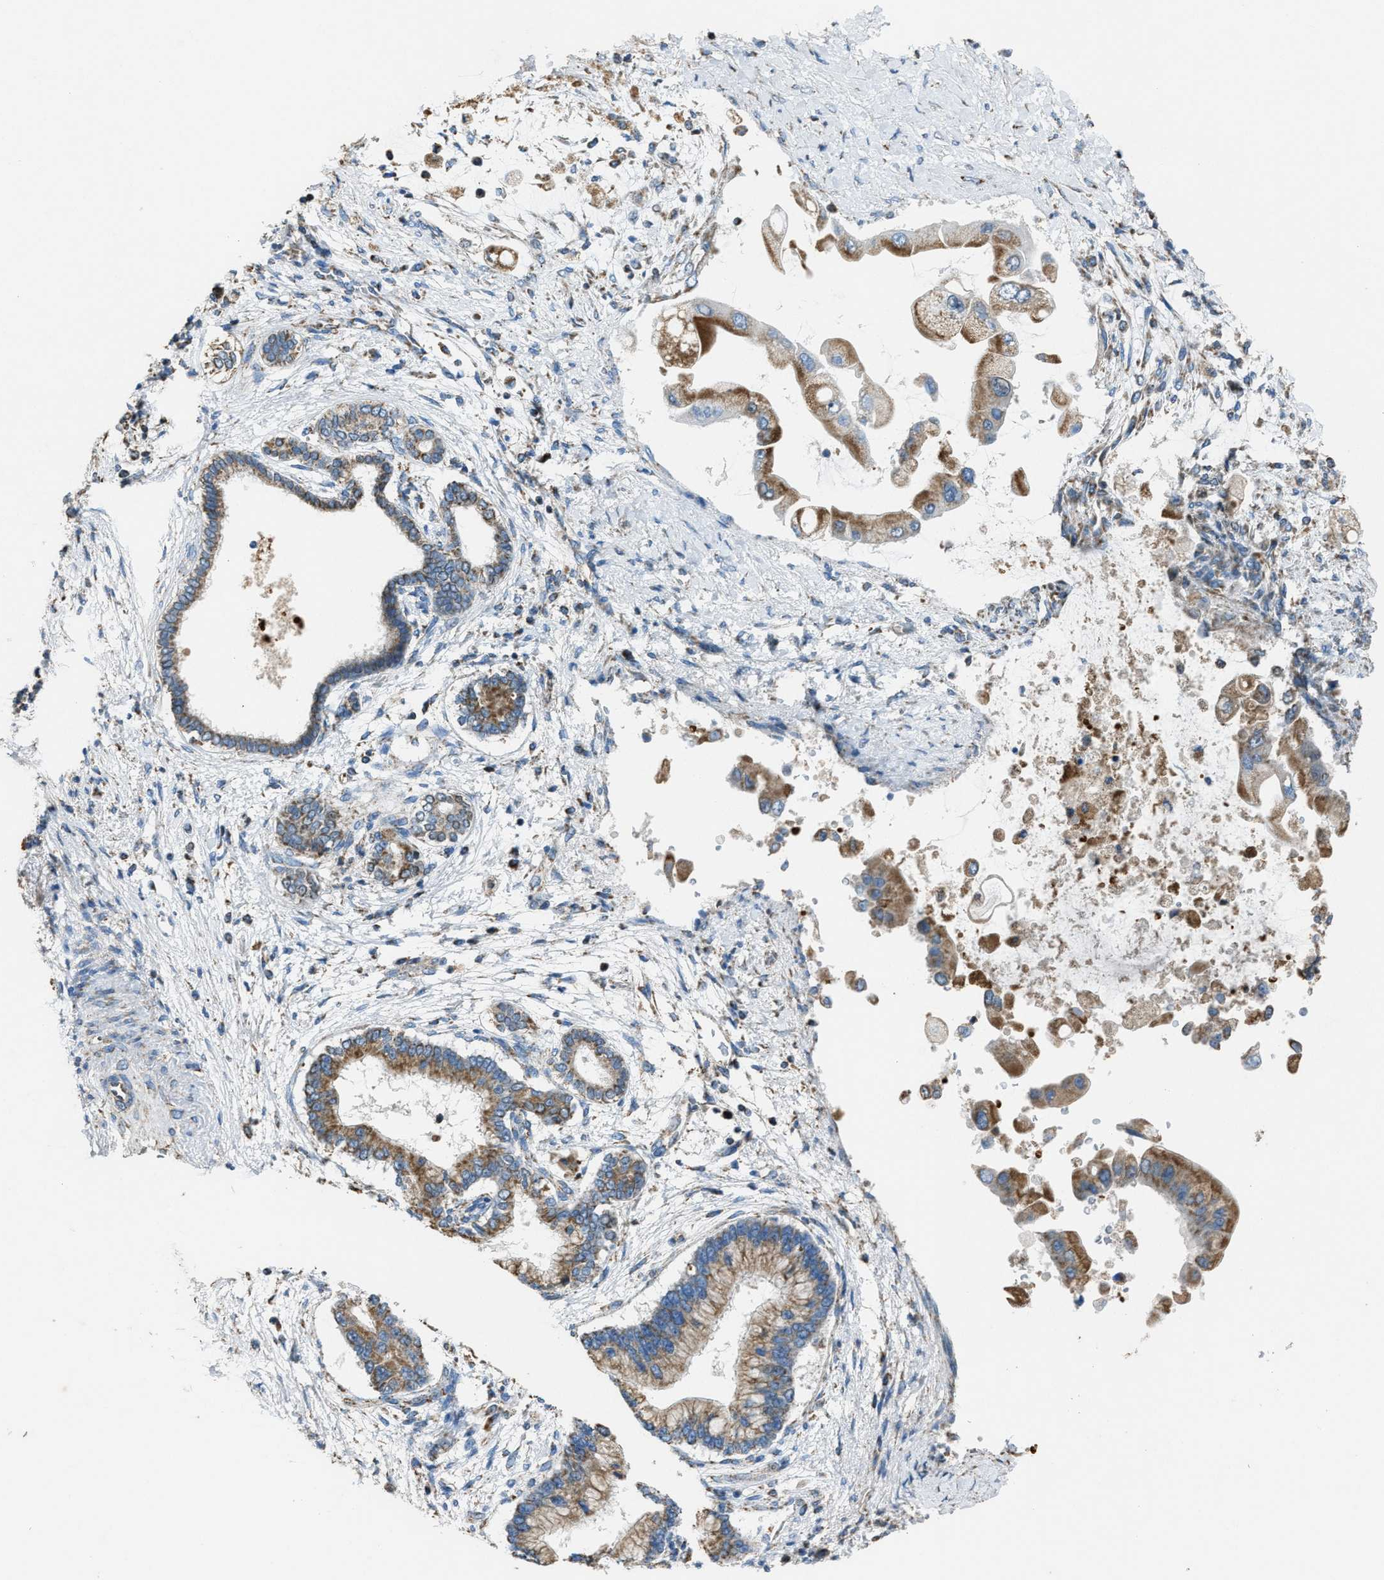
{"staining": {"intensity": "moderate", "quantity": ">75%", "location": "cytoplasmic/membranous"}, "tissue": "liver cancer", "cell_type": "Tumor cells", "image_type": "cancer", "snomed": [{"axis": "morphology", "description": "Cholangiocarcinoma"}, {"axis": "topography", "description": "Liver"}], "caption": "Moderate cytoplasmic/membranous positivity for a protein is appreciated in about >75% of tumor cells of liver cholangiocarcinoma using immunohistochemistry (IHC).", "gene": "SLC25A11", "patient": {"sex": "male", "age": 50}}